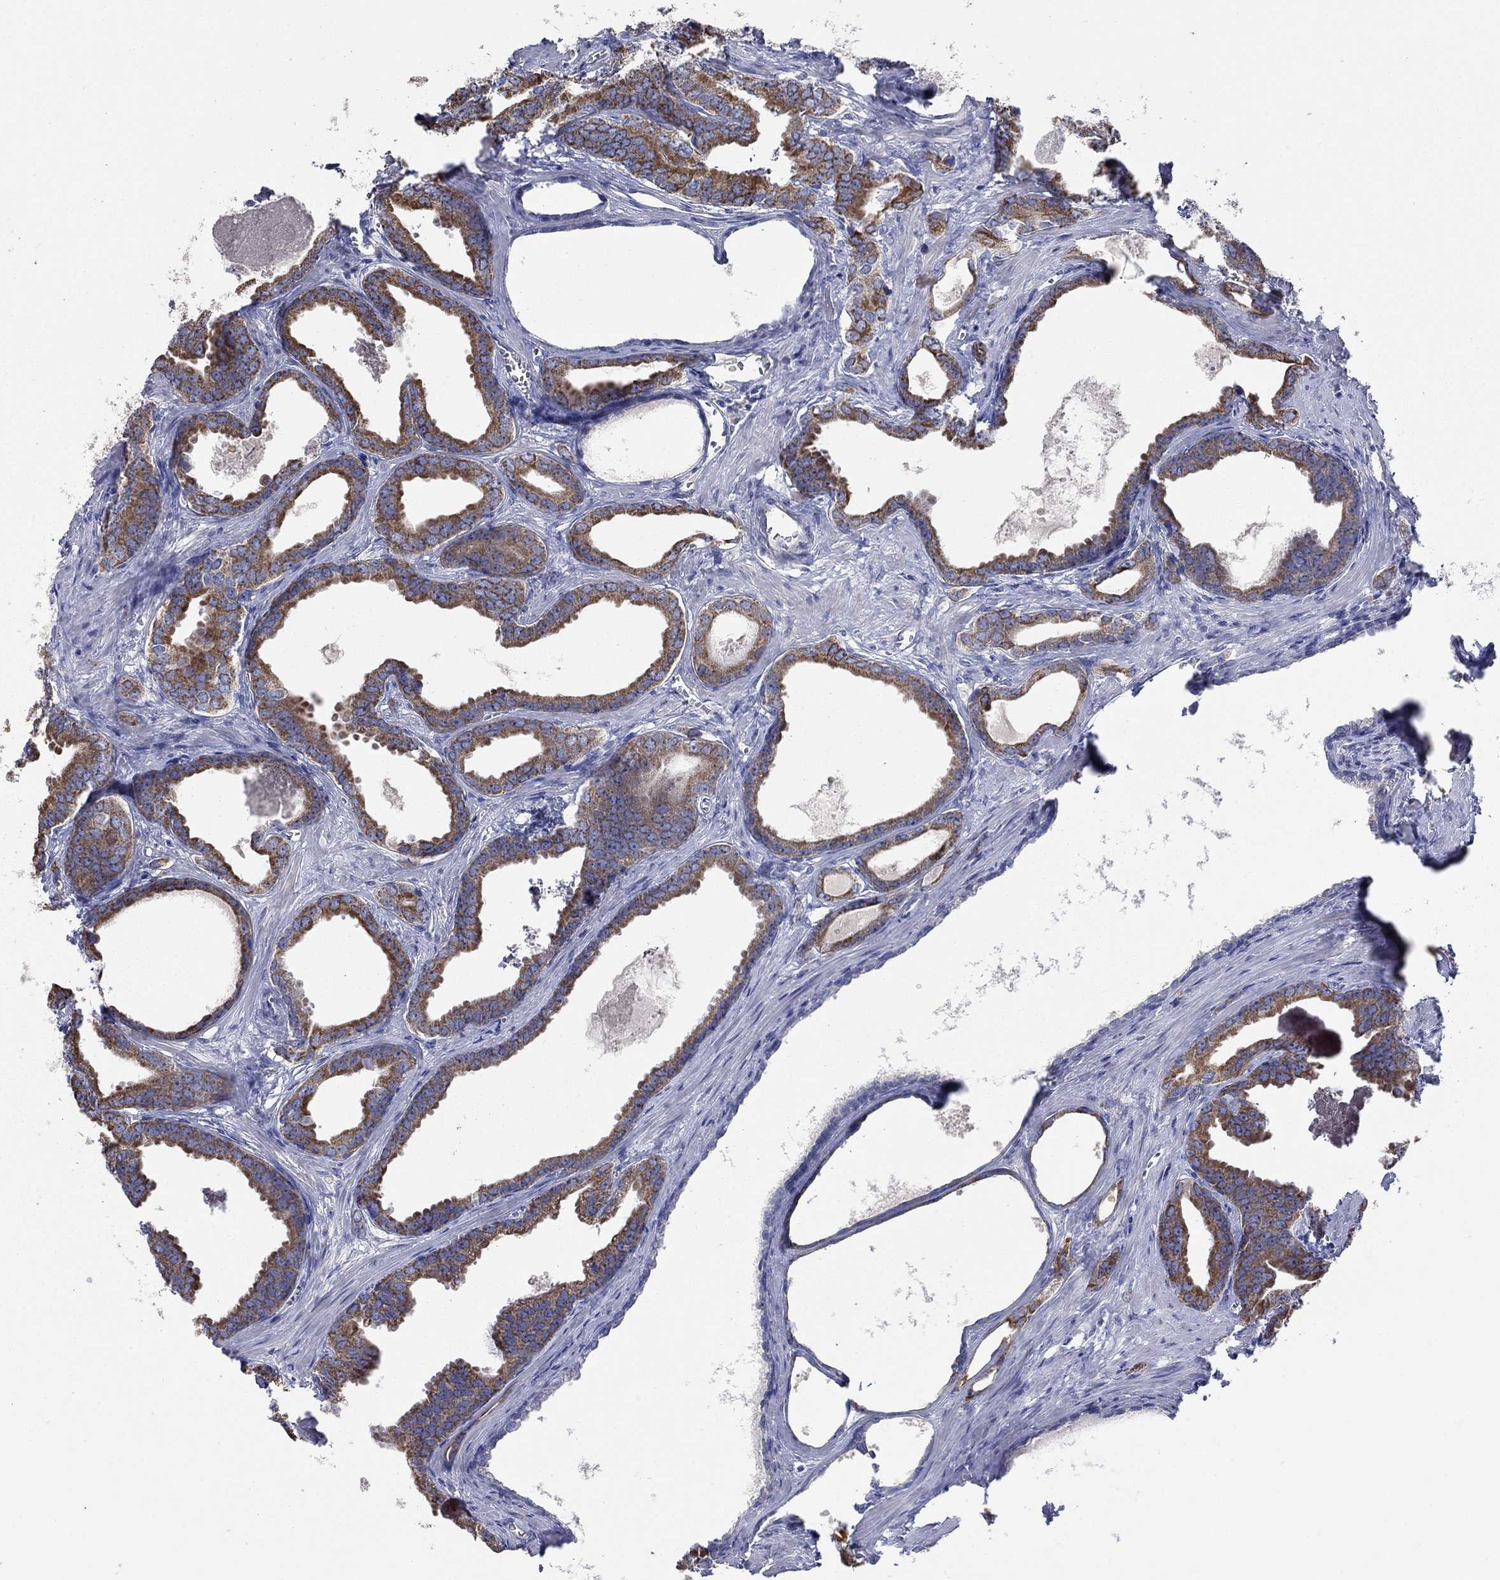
{"staining": {"intensity": "moderate", "quantity": ">75%", "location": "cytoplasmic/membranous"}, "tissue": "prostate cancer", "cell_type": "Tumor cells", "image_type": "cancer", "snomed": [{"axis": "morphology", "description": "Adenocarcinoma, NOS"}, {"axis": "topography", "description": "Prostate"}], "caption": "Prostate cancer stained with a brown dye shows moderate cytoplasmic/membranous positive expression in approximately >75% of tumor cells.", "gene": "HPS5", "patient": {"sex": "male", "age": 66}}